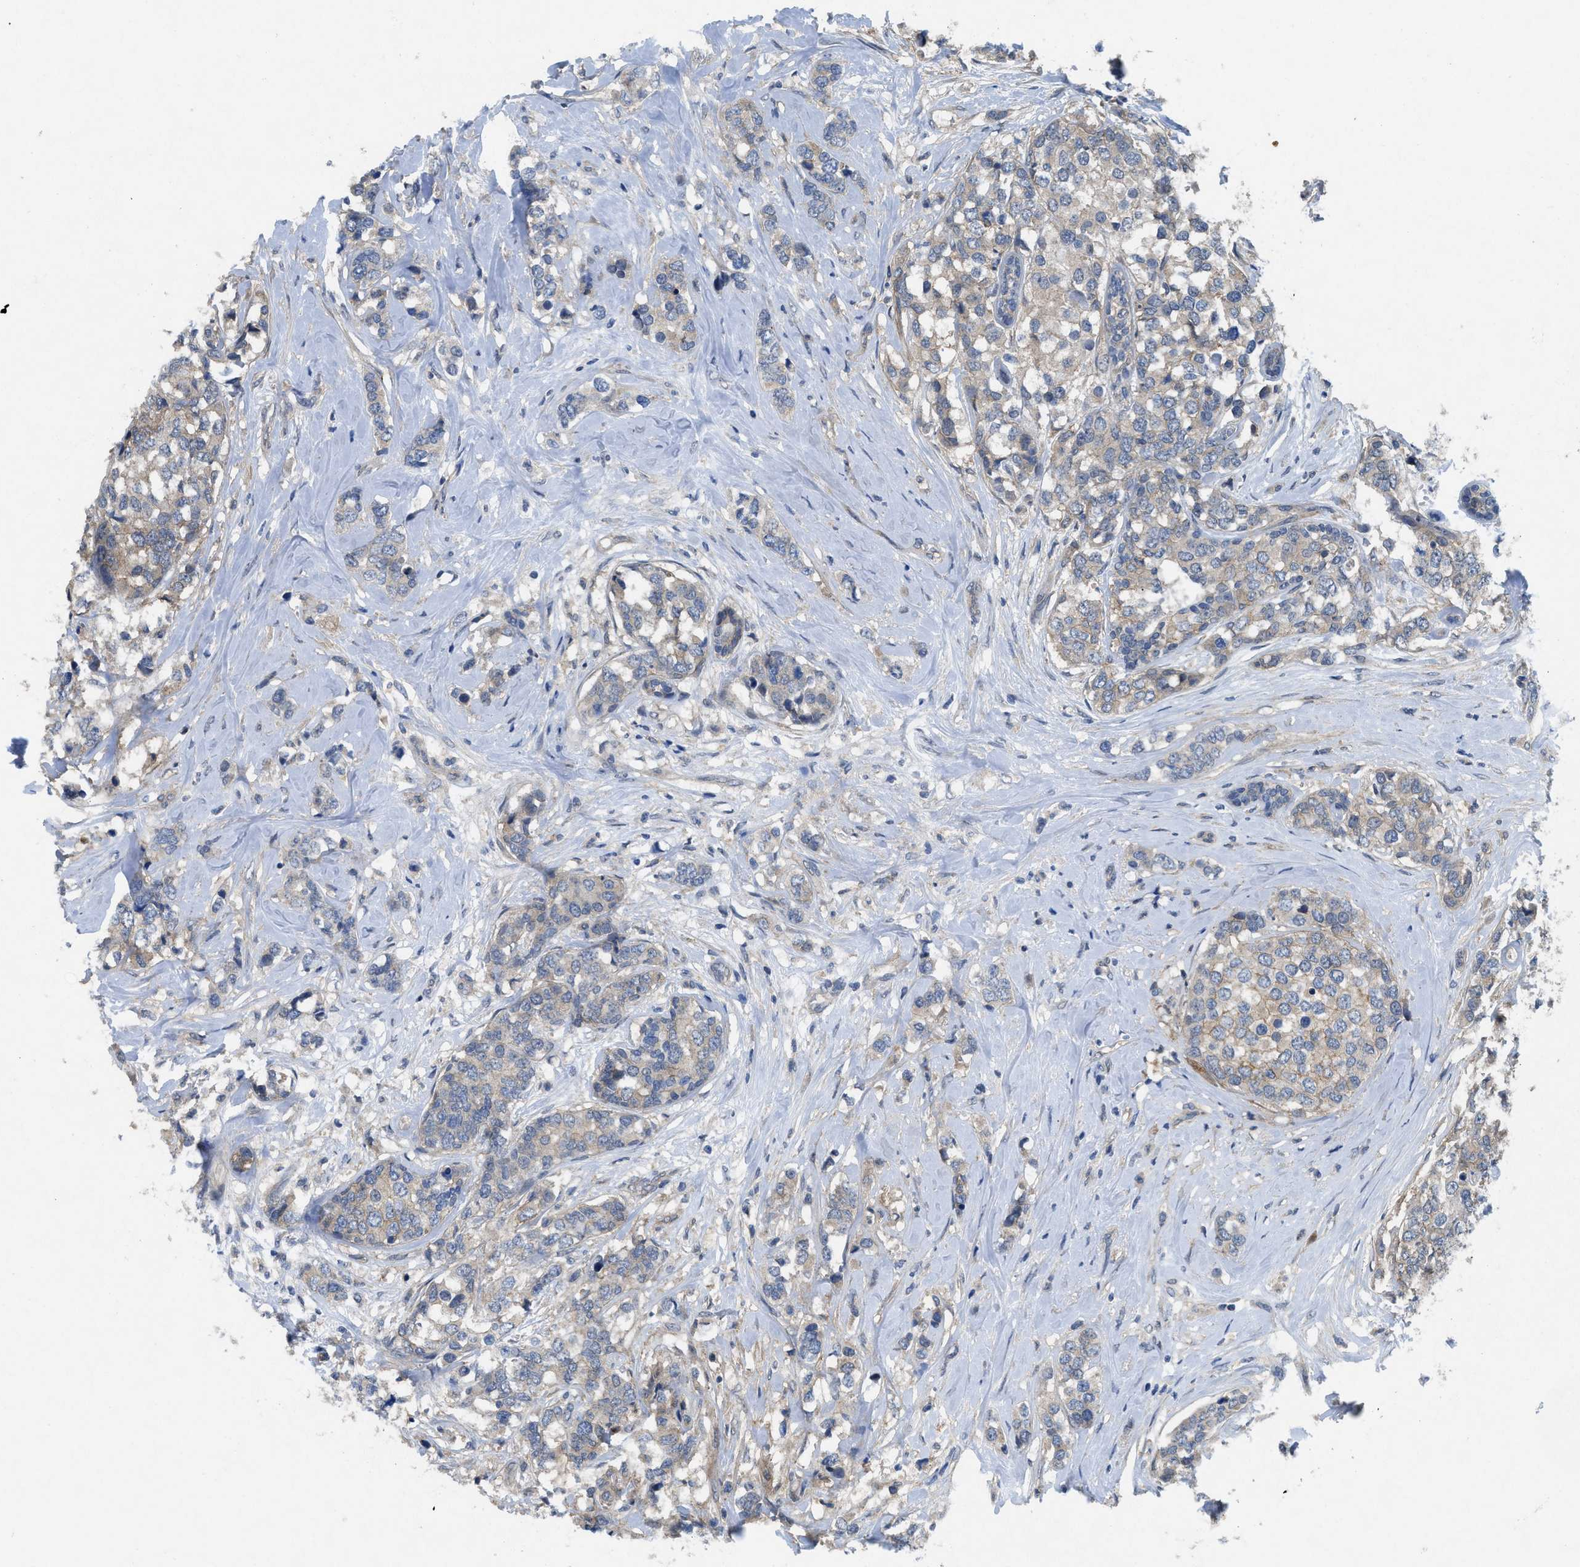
{"staining": {"intensity": "weak", "quantity": ">75%", "location": "cytoplasmic/membranous"}, "tissue": "breast cancer", "cell_type": "Tumor cells", "image_type": "cancer", "snomed": [{"axis": "morphology", "description": "Lobular carcinoma"}, {"axis": "topography", "description": "Breast"}], "caption": "A brown stain shows weak cytoplasmic/membranous staining of a protein in human breast lobular carcinoma tumor cells. The staining was performed using DAB, with brown indicating positive protein expression. Nuclei are stained blue with hematoxylin.", "gene": "PANX1", "patient": {"sex": "female", "age": 59}}